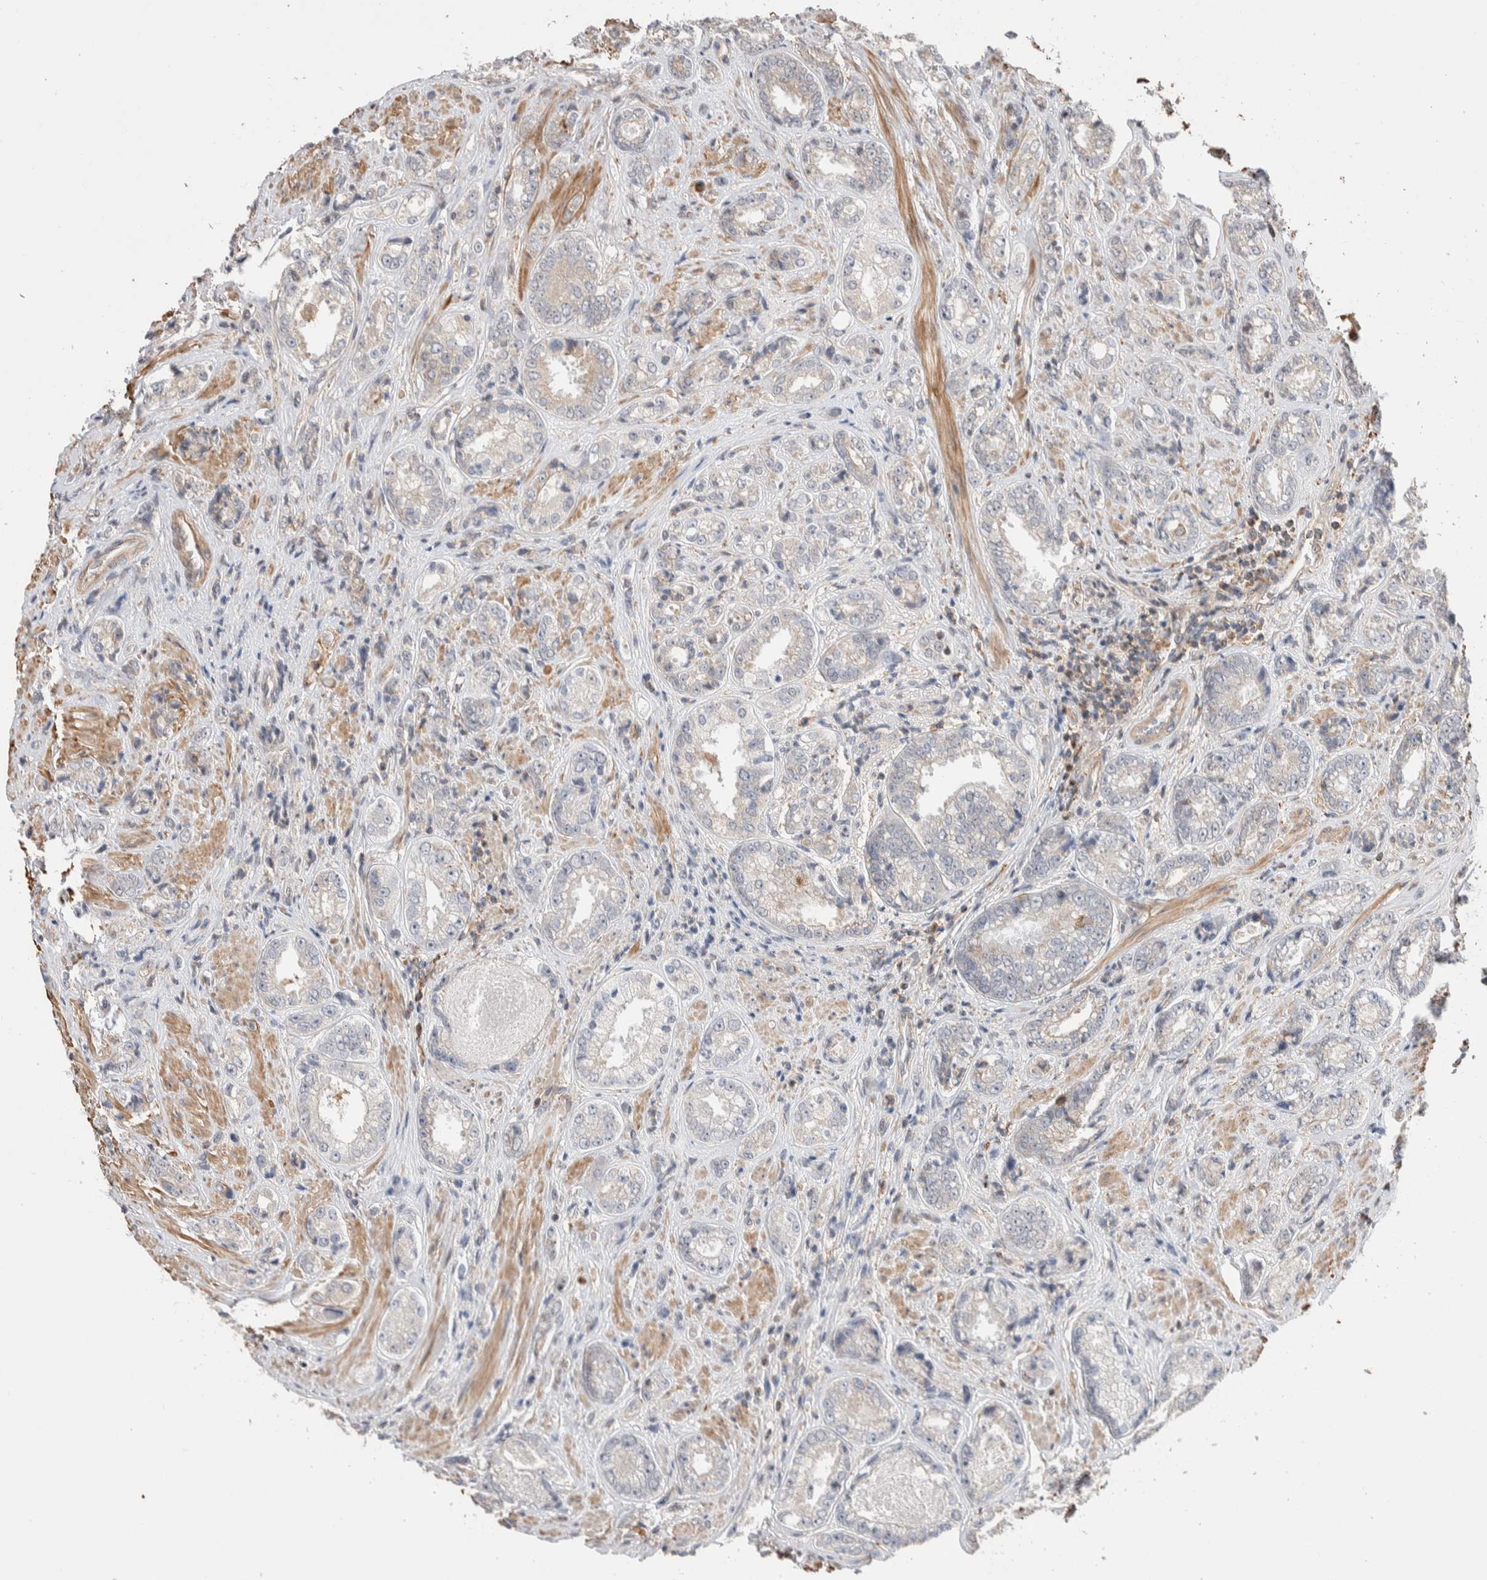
{"staining": {"intensity": "negative", "quantity": "none", "location": "none"}, "tissue": "prostate cancer", "cell_type": "Tumor cells", "image_type": "cancer", "snomed": [{"axis": "morphology", "description": "Adenocarcinoma, High grade"}, {"axis": "topography", "description": "Prostate"}], "caption": "IHC micrograph of neoplastic tissue: human prostate cancer stained with DAB reveals no significant protein staining in tumor cells. (Stains: DAB (3,3'-diaminobenzidine) immunohistochemistry (IHC) with hematoxylin counter stain, Microscopy: brightfield microscopy at high magnification).", "gene": "ZNF704", "patient": {"sex": "male", "age": 61}}